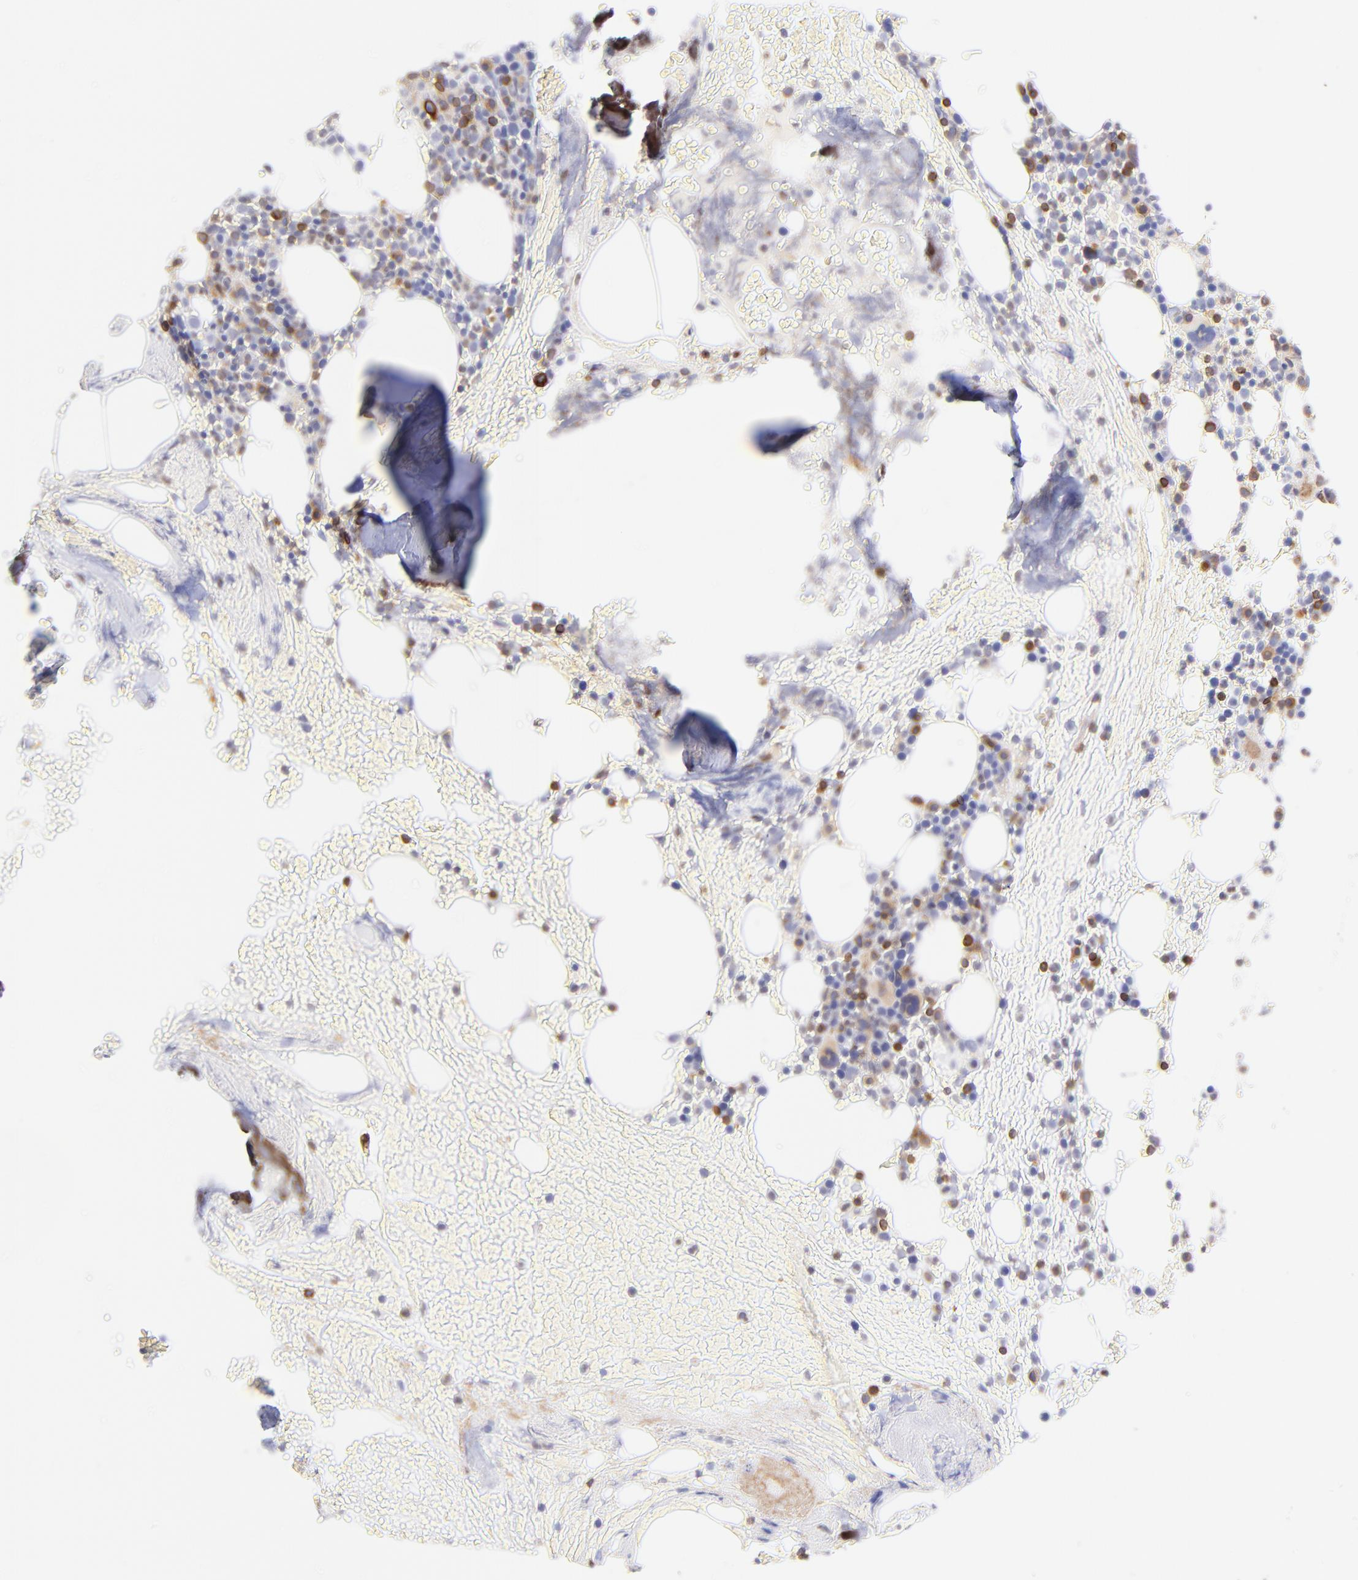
{"staining": {"intensity": "strong", "quantity": "25%-75%", "location": "cytoplasmic/membranous"}, "tissue": "bone marrow", "cell_type": "Hematopoietic cells", "image_type": "normal", "snomed": [{"axis": "morphology", "description": "Normal tissue, NOS"}, {"axis": "topography", "description": "Bone marrow"}], "caption": "Unremarkable bone marrow exhibits strong cytoplasmic/membranous staining in approximately 25%-75% of hematopoietic cells, visualized by immunohistochemistry.", "gene": "IRAG2", "patient": {"sex": "female", "age": 66}}